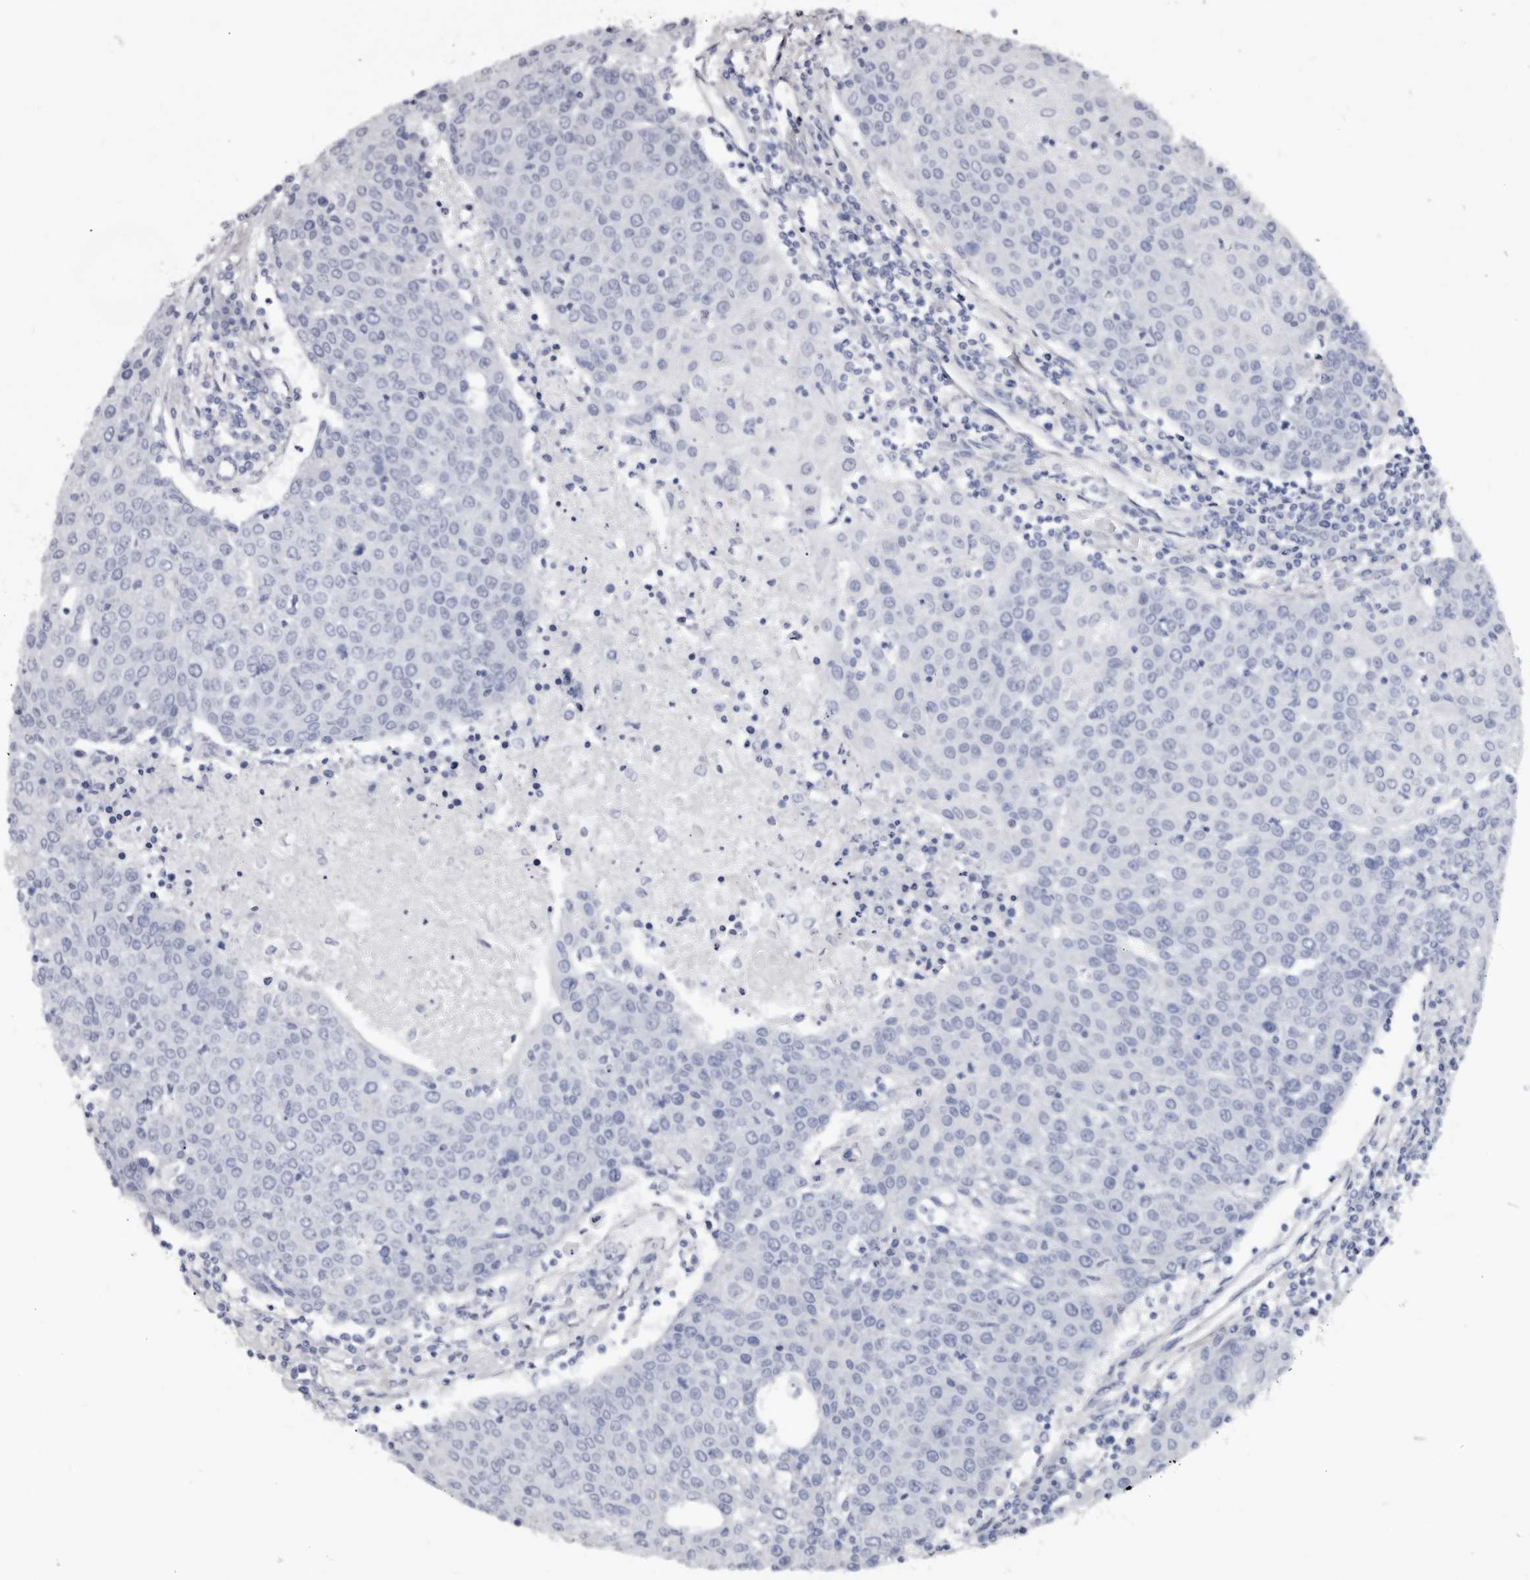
{"staining": {"intensity": "negative", "quantity": "none", "location": "none"}, "tissue": "urothelial cancer", "cell_type": "Tumor cells", "image_type": "cancer", "snomed": [{"axis": "morphology", "description": "Urothelial carcinoma, High grade"}, {"axis": "topography", "description": "Urinary bladder"}], "caption": "Immunohistochemistry (IHC) micrograph of urothelial cancer stained for a protein (brown), which displays no expression in tumor cells. The staining is performed using DAB (3,3'-diaminobenzidine) brown chromogen with nuclei counter-stained in using hematoxylin.", "gene": "KHDRBS2", "patient": {"sex": "female", "age": 85}}